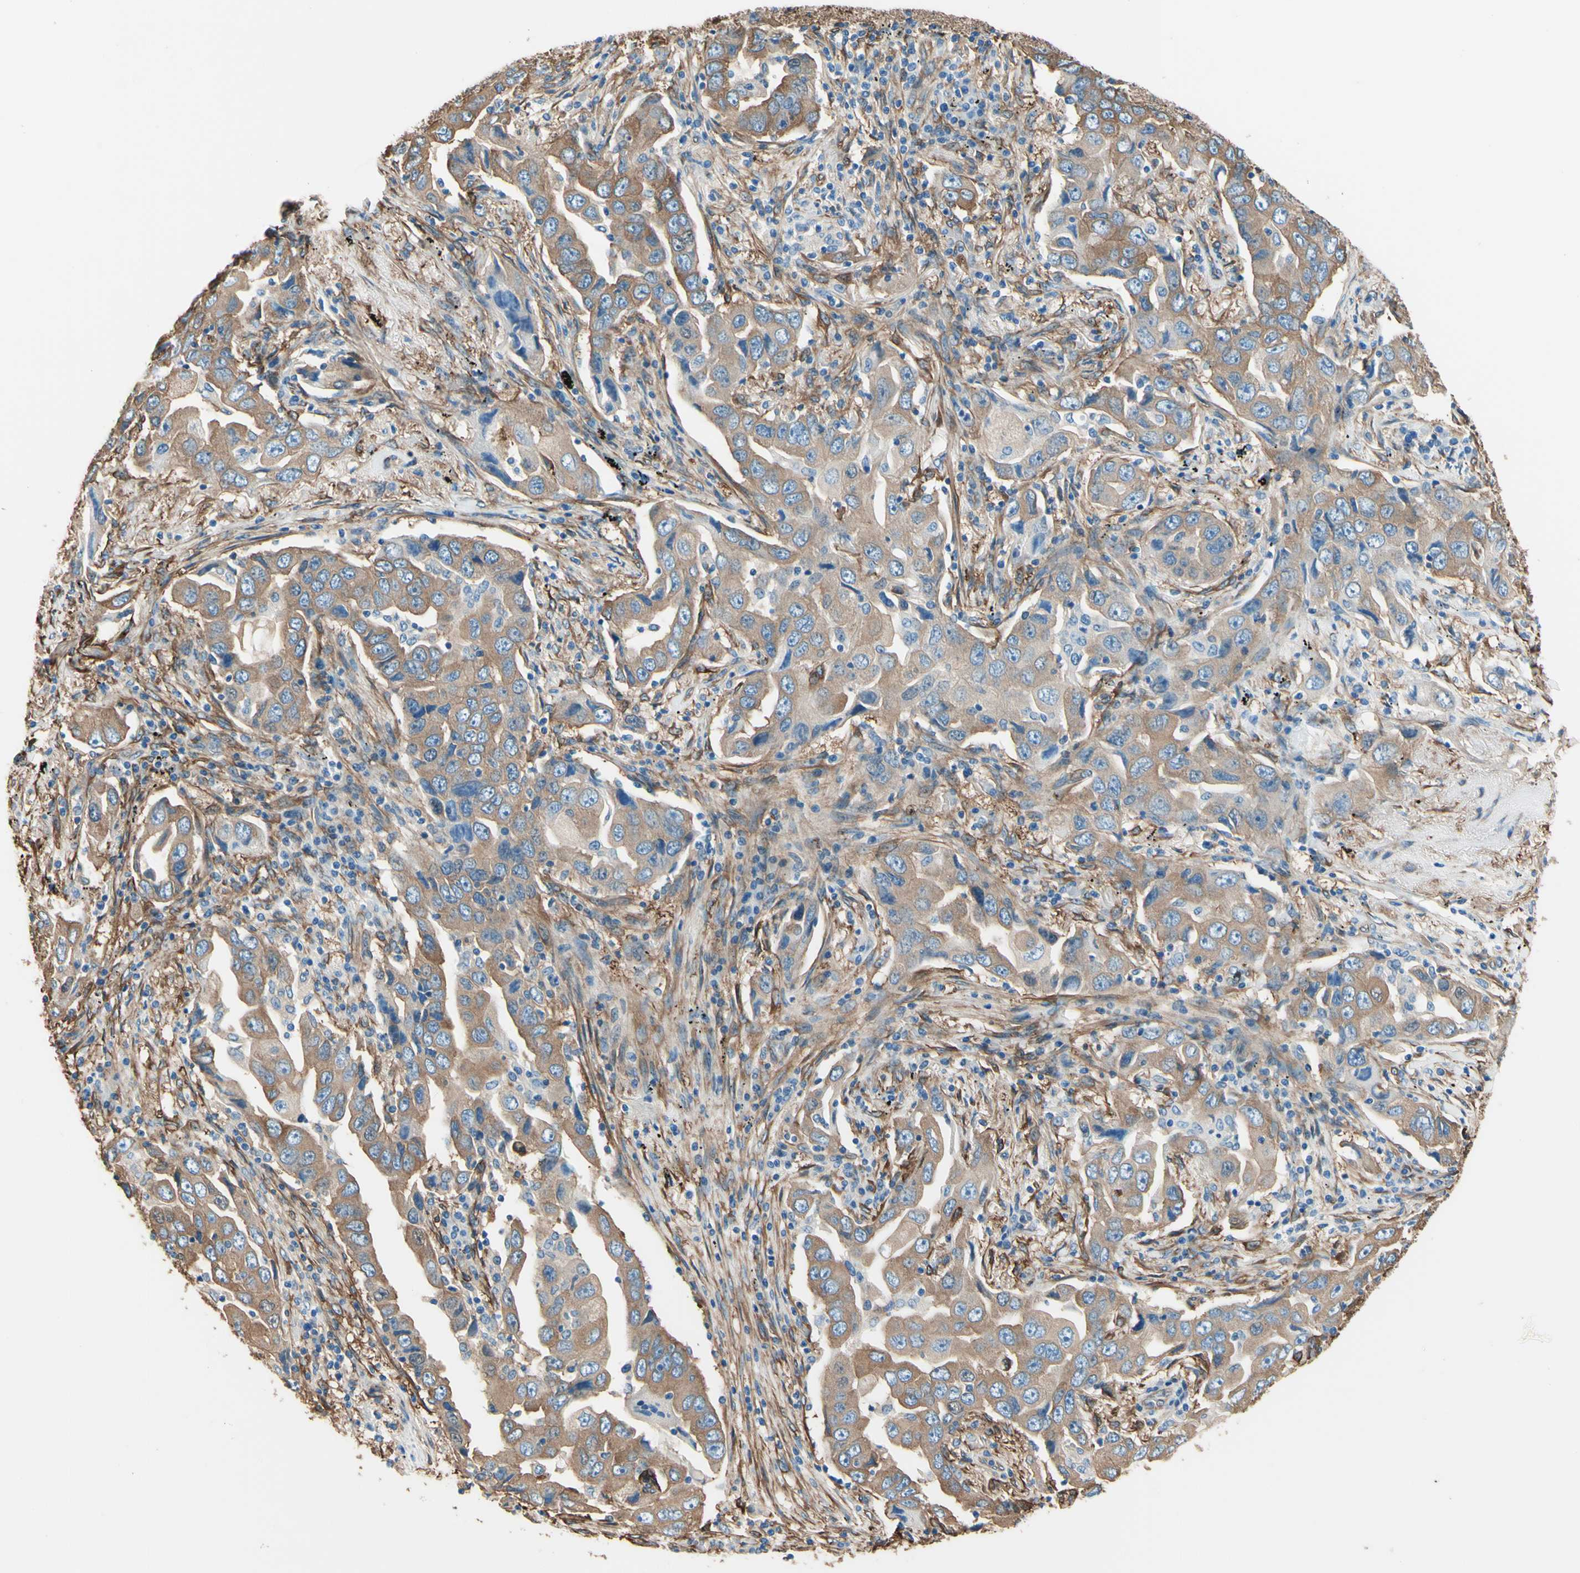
{"staining": {"intensity": "moderate", "quantity": ">75%", "location": "cytoplasmic/membranous"}, "tissue": "lung cancer", "cell_type": "Tumor cells", "image_type": "cancer", "snomed": [{"axis": "morphology", "description": "Adenocarcinoma, NOS"}, {"axis": "topography", "description": "Lung"}], "caption": "A brown stain labels moderate cytoplasmic/membranous expression of a protein in human lung cancer (adenocarcinoma) tumor cells.", "gene": "DPYSL3", "patient": {"sex": "female", "age": 65}}